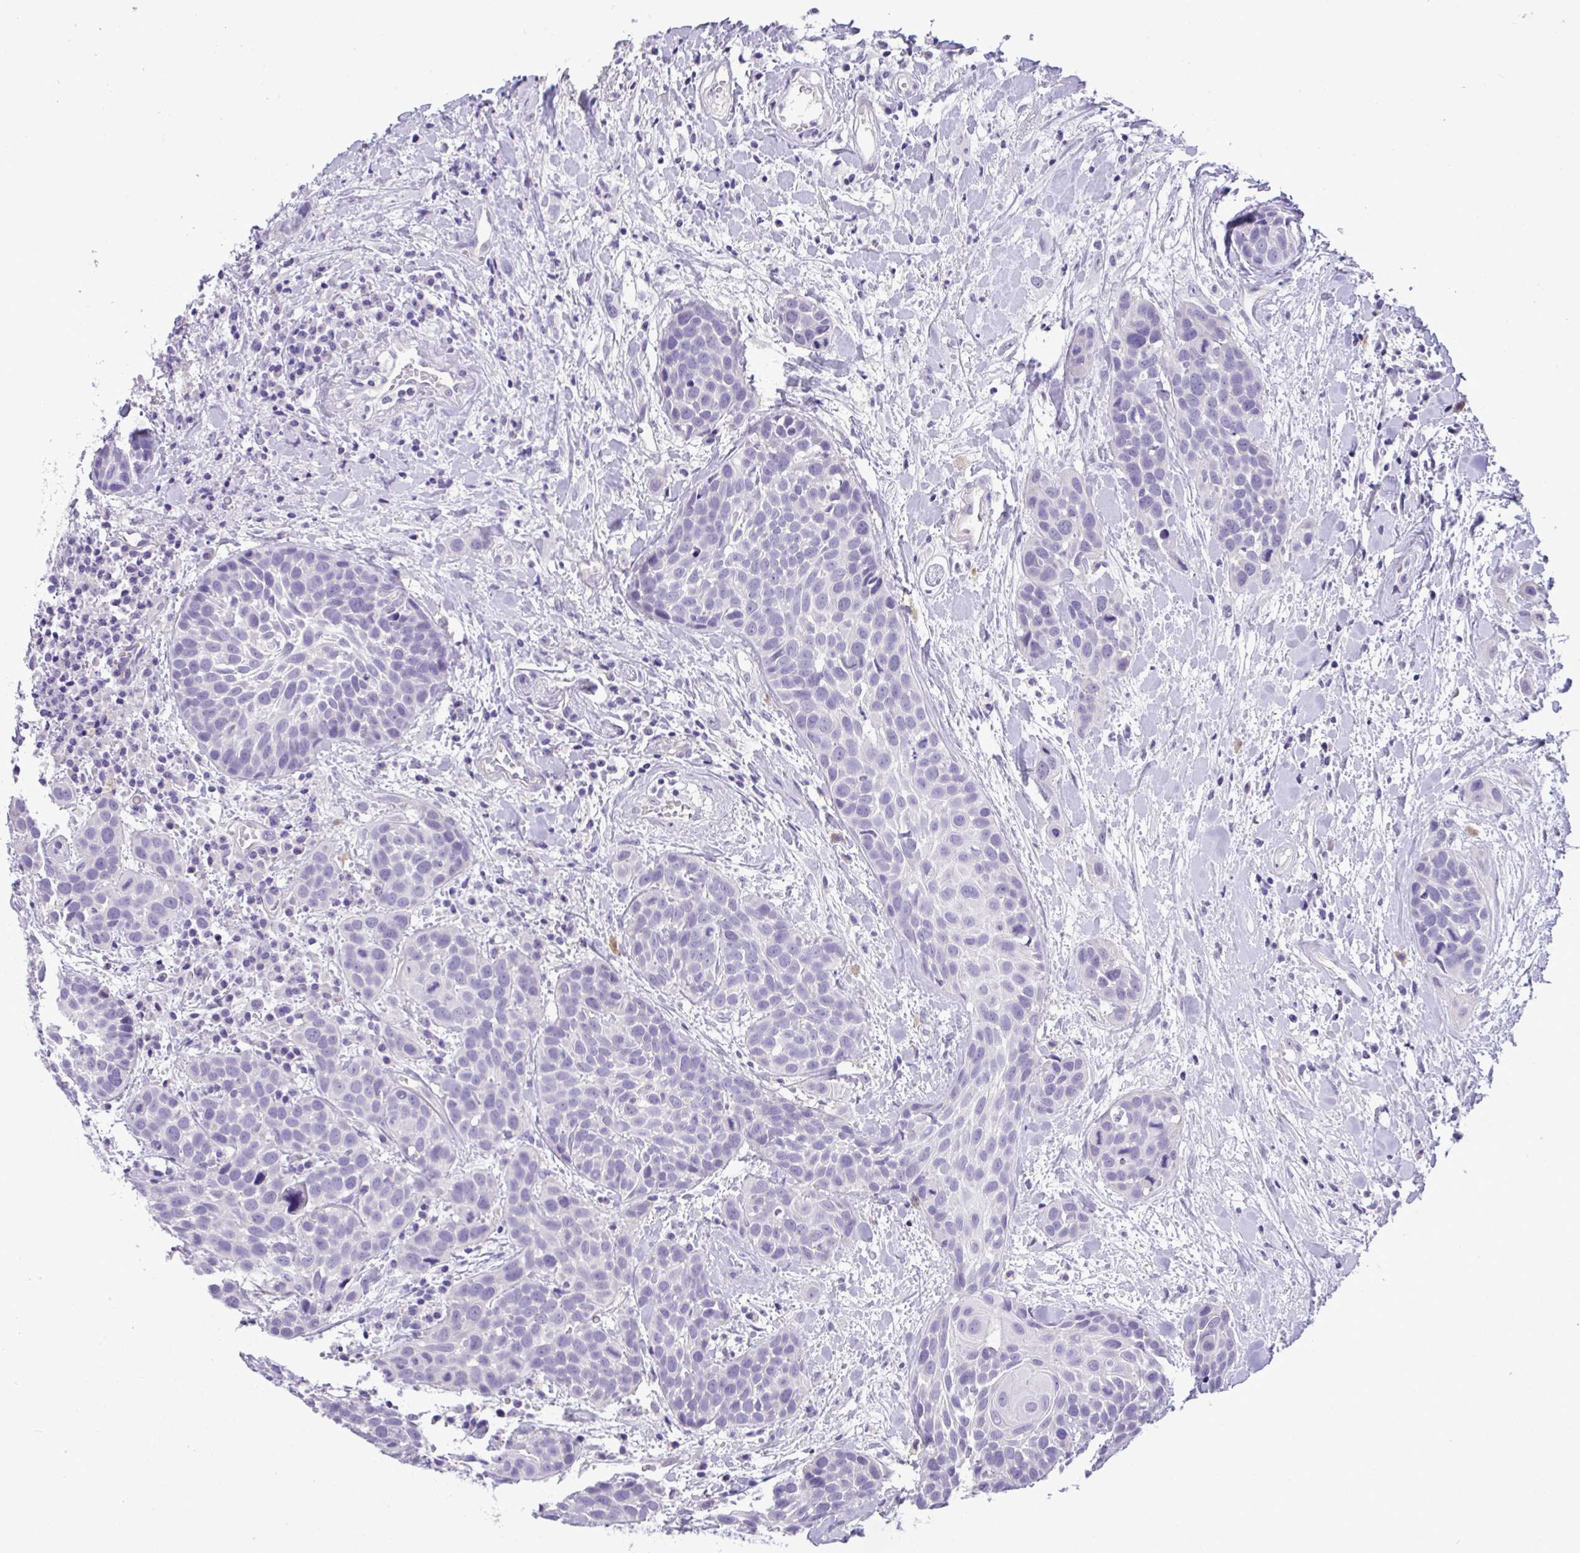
{"staining": {"intensity": "negative", "quantity": "none", "location": "none"}, "tissue": "head and neck cancer", "cell_type": "Tumor cells", "image_type": "cancer", "snomed": [{"axis": "morphology", "description": "Squamous cell carcinoma, NOS"}, {"axis": "topography", "description": "Head-Neck"}], "caption": "IHC photomicrograph of head and neck cancer stained for a protein (brown), which demonstrates no staining in tumor cells.", "gene": "YBX2", "patient": {"sex": "female", "age": 50}}